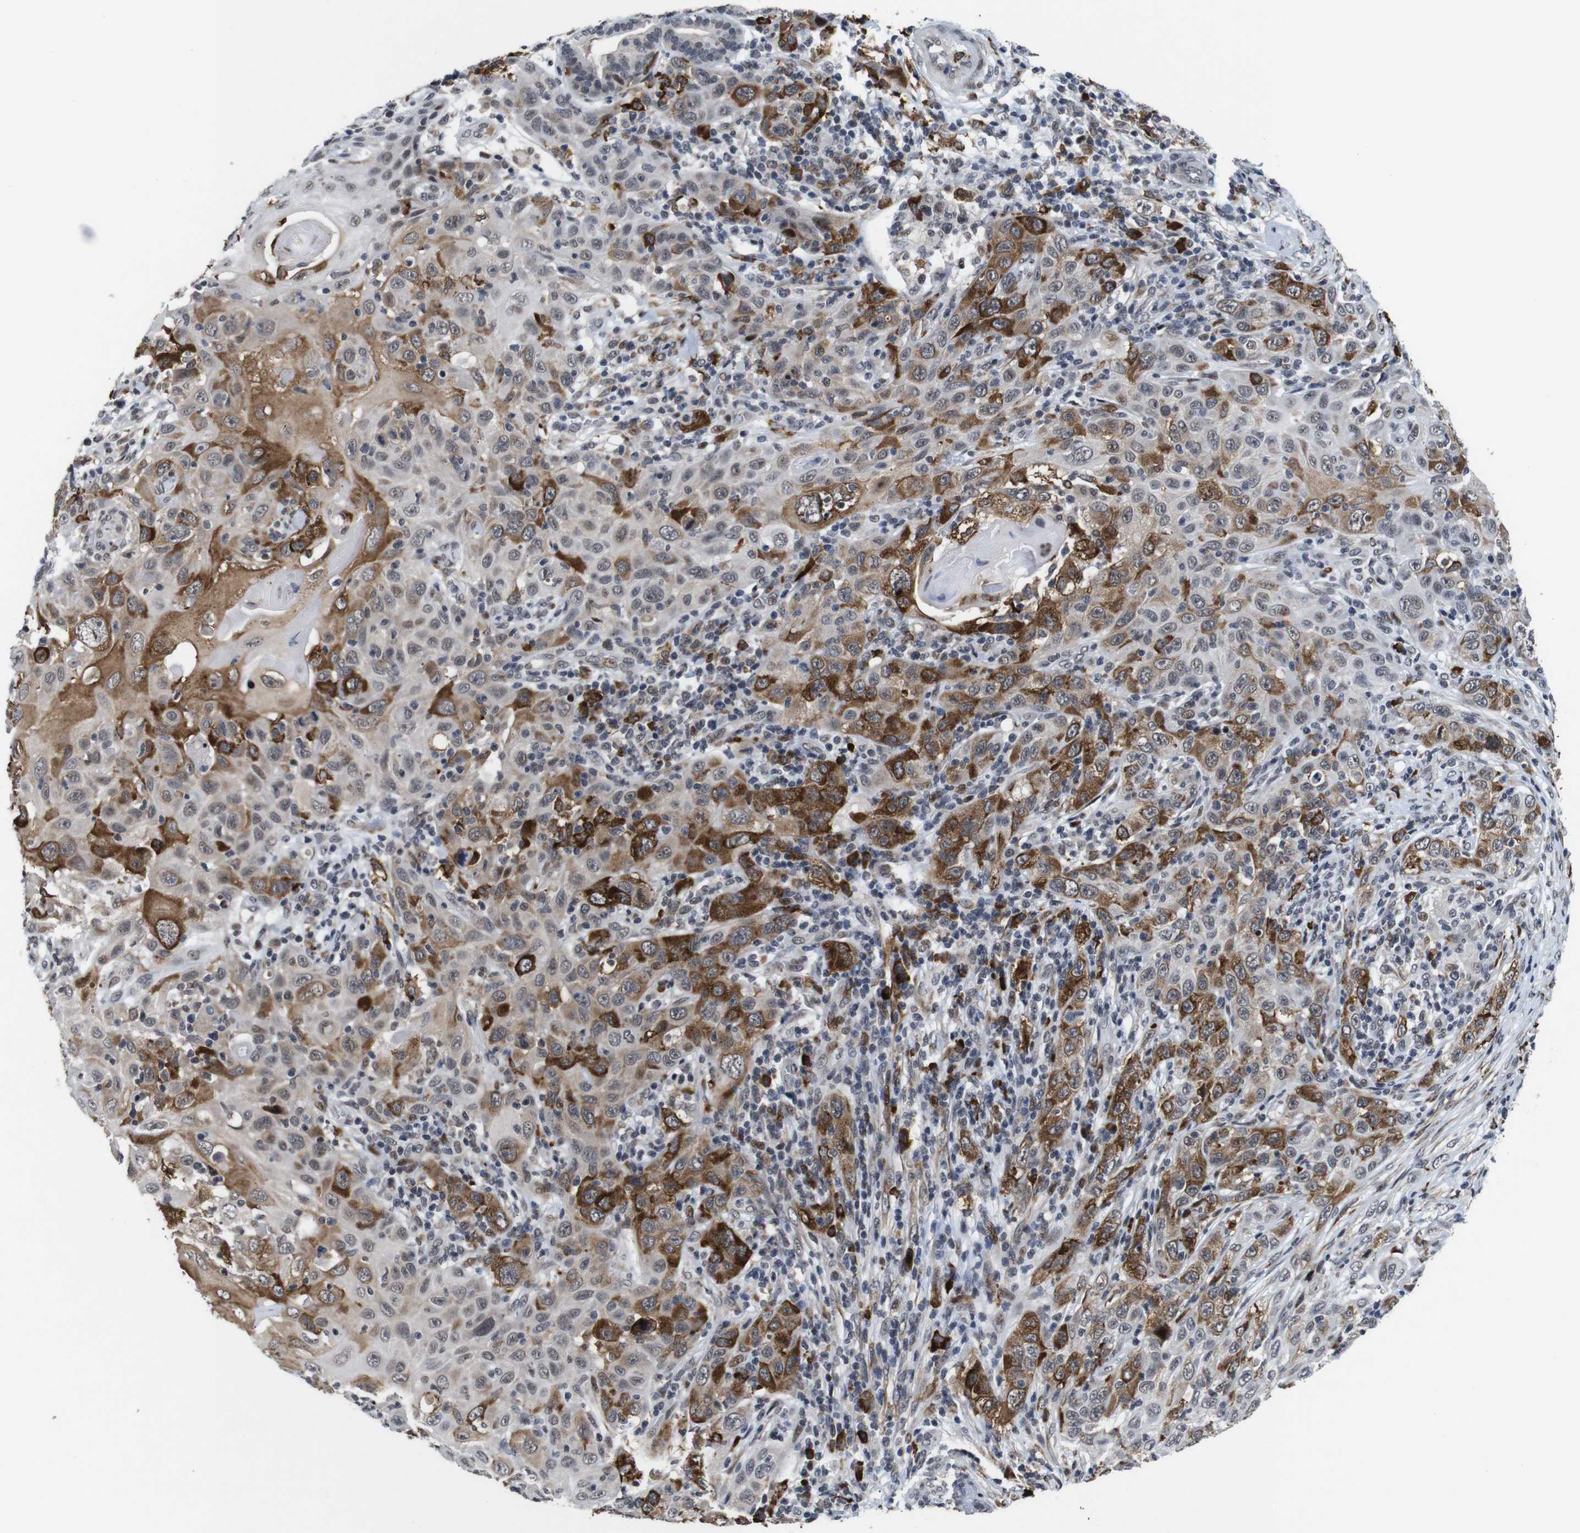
{"staining": {"intensity": "moderate", "quantity": "25%-75%", "location": "cytoplasmic/membranous"}, "tissue": "skin cancer", "cell_type": "Tumor cells", "image_type": "cancer", "snomed": [{"axis": "morphology", "description": "Squamous cell carcinoma, NOS"}, {"axis": "topography", "description": "Skin"}], "caption": "Immunohistochemistry (IHC) staining of skin squamous cell carcinoma, which reveals medium levels of moderate cytoplasmic/membranous expression in approximately 25%-75% of tumor cells indicating moderate cytoplasmic/membranous protein expression. The staining was performed using DAB (brown) for protein detection and nuclei were counterstained in hematoxylin (blue).", "gene": "EIF4G1", "patient": {"sex": "female", "age": 88}}